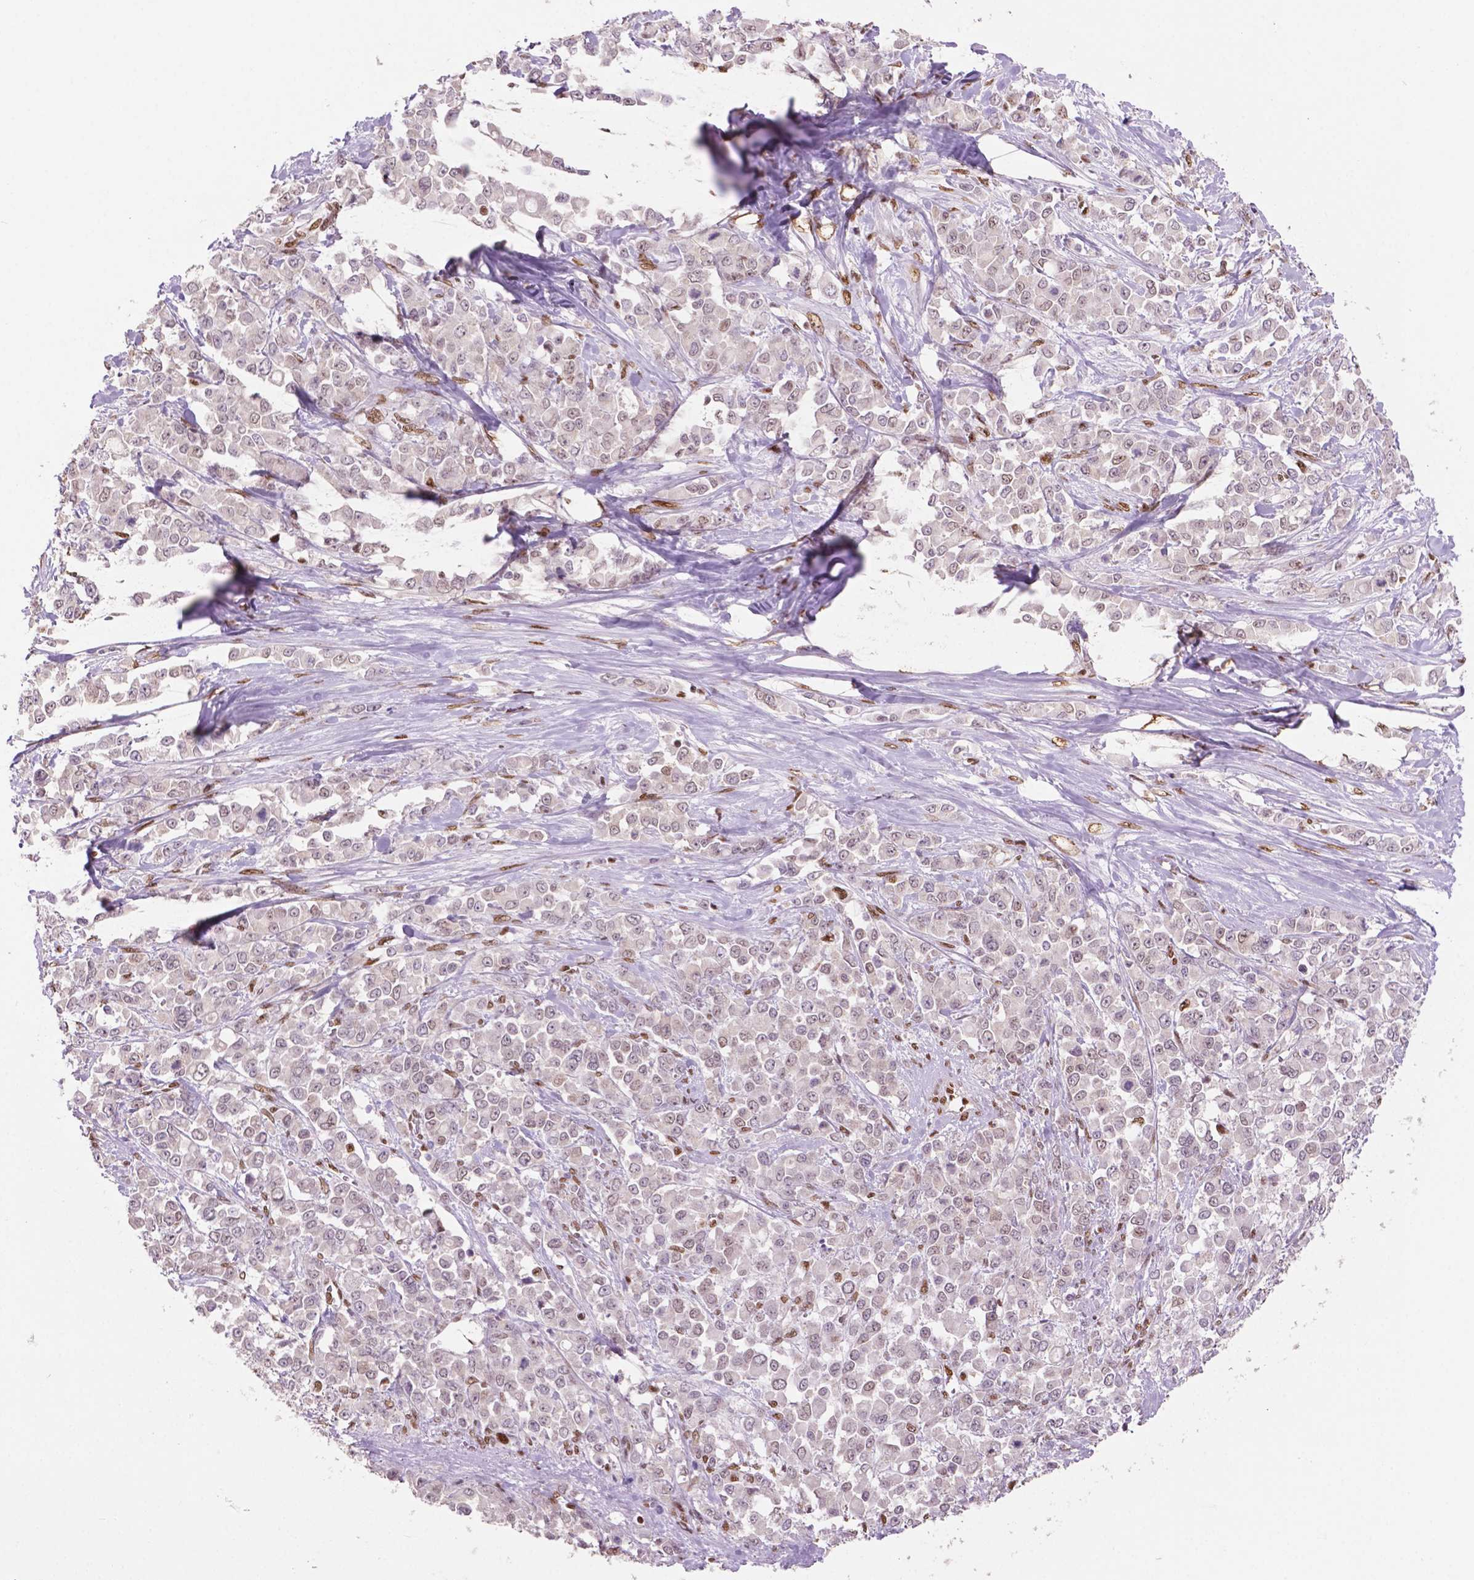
{"staining": {"intensity": "negative", "quantity": "none", "location": "none"}, "tissue": "stomach cancer", "cell_type": "Tumor cells", "image_type": "cancer", "snomed": [{"axis": "morphology", "description": "Adenocarcinoma, NOS"}, {"axis": "topography", "description": "Stomach"}], "caption": "The IHC photomicrograph has no significant staining in tumor cells of adenocarcinoma (stomach) tissue.", "gene": "MLH1", "patient": {"sex": "female", "age": 76}}